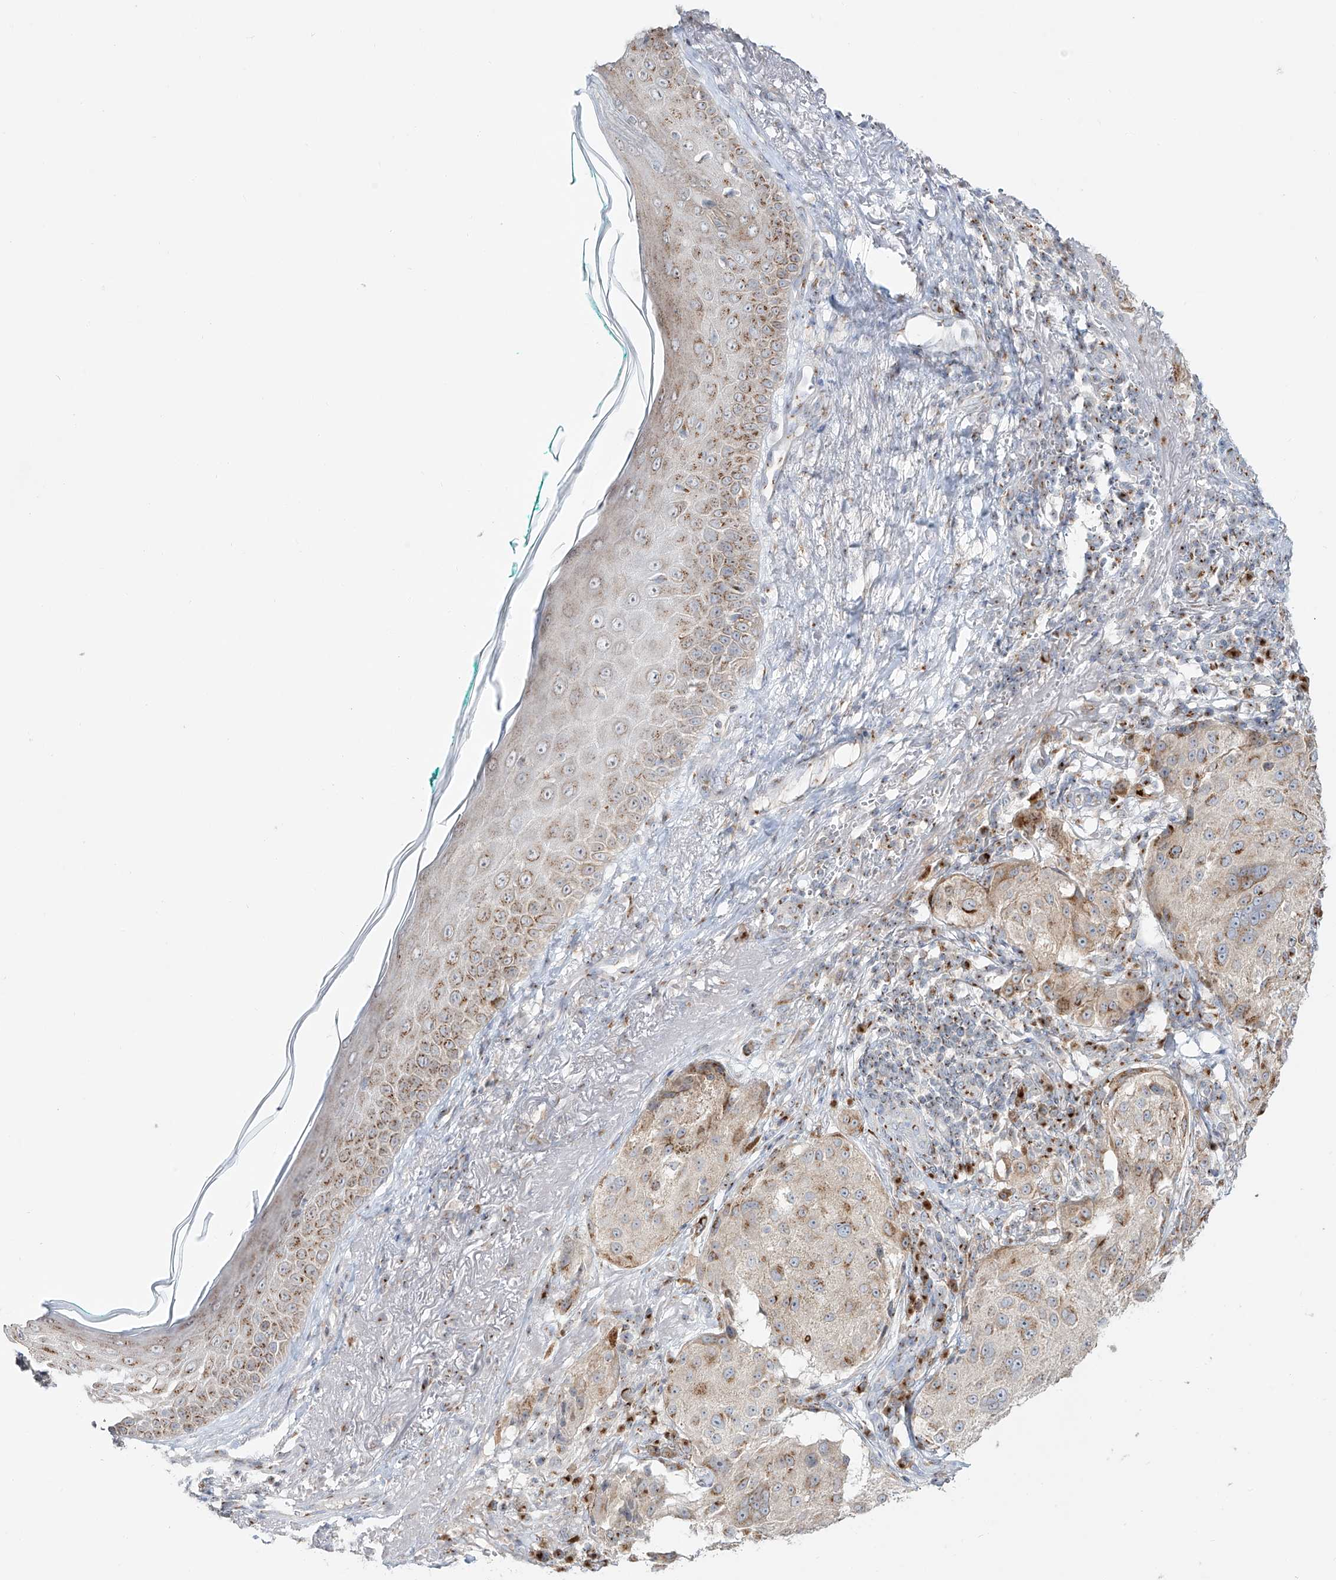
{"staining": {"intensity": "weak", "quantity": ">75%", "location": "cytoplasmic/membranous"}, "tissue": "melanoma", "cell_type": "Tumor cells", "image_type": "cancer", "snomed": [{"axis": "morphology", "description": "Necrosis, NOS"}, {"axis": "morphology", "description": "Malignant melanoma, NOS"}, {"axis": "topography", "description": "Skin"}], "caption": "Immunohistochemical staining of human melanoma reveals weak cytoplasmic/membranous protein staining in about >75% of tumor cells.", "gene": "BSDC1", "patient": {"sex": "female", "age": 87}}